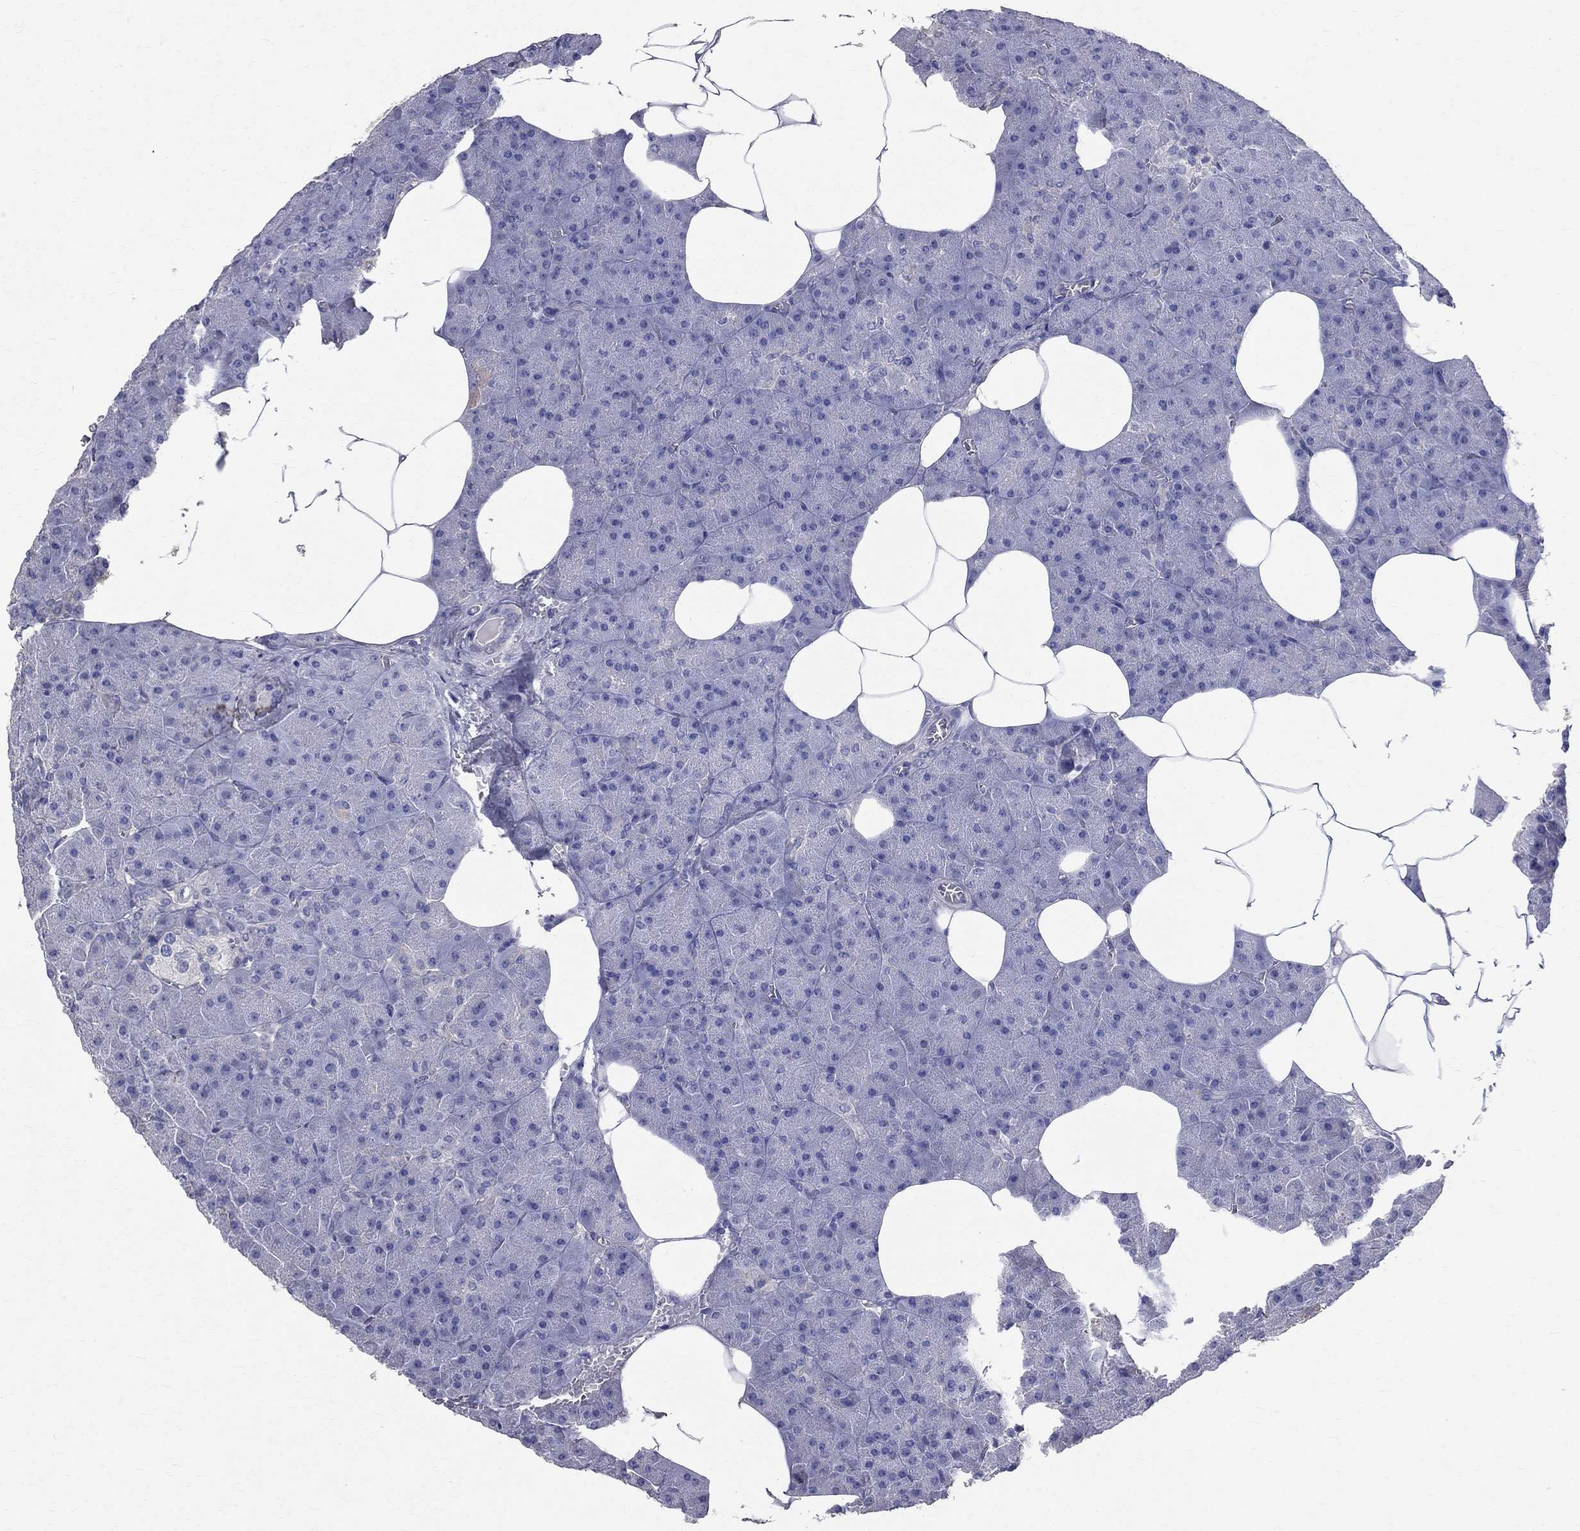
{"staining": {"intensity": "negative", "quantity": "none", "location": "none"}, "tissue": "pancreas", "cell_type": "Exocrine glandular cells", "image_type": "normal", "snomed": [{"axis": "morphology", "description": "Normal tissue, NOS"}, {"axis": "topography", "description": "Pancreas"}], "caption": "This is a micrograph of immunohistochemistry staining of normal pancreas, which shows no expression in exocrine glandular cells.", "gene": "ANXA10", "patient": {"sex": "male", "age": 61}}